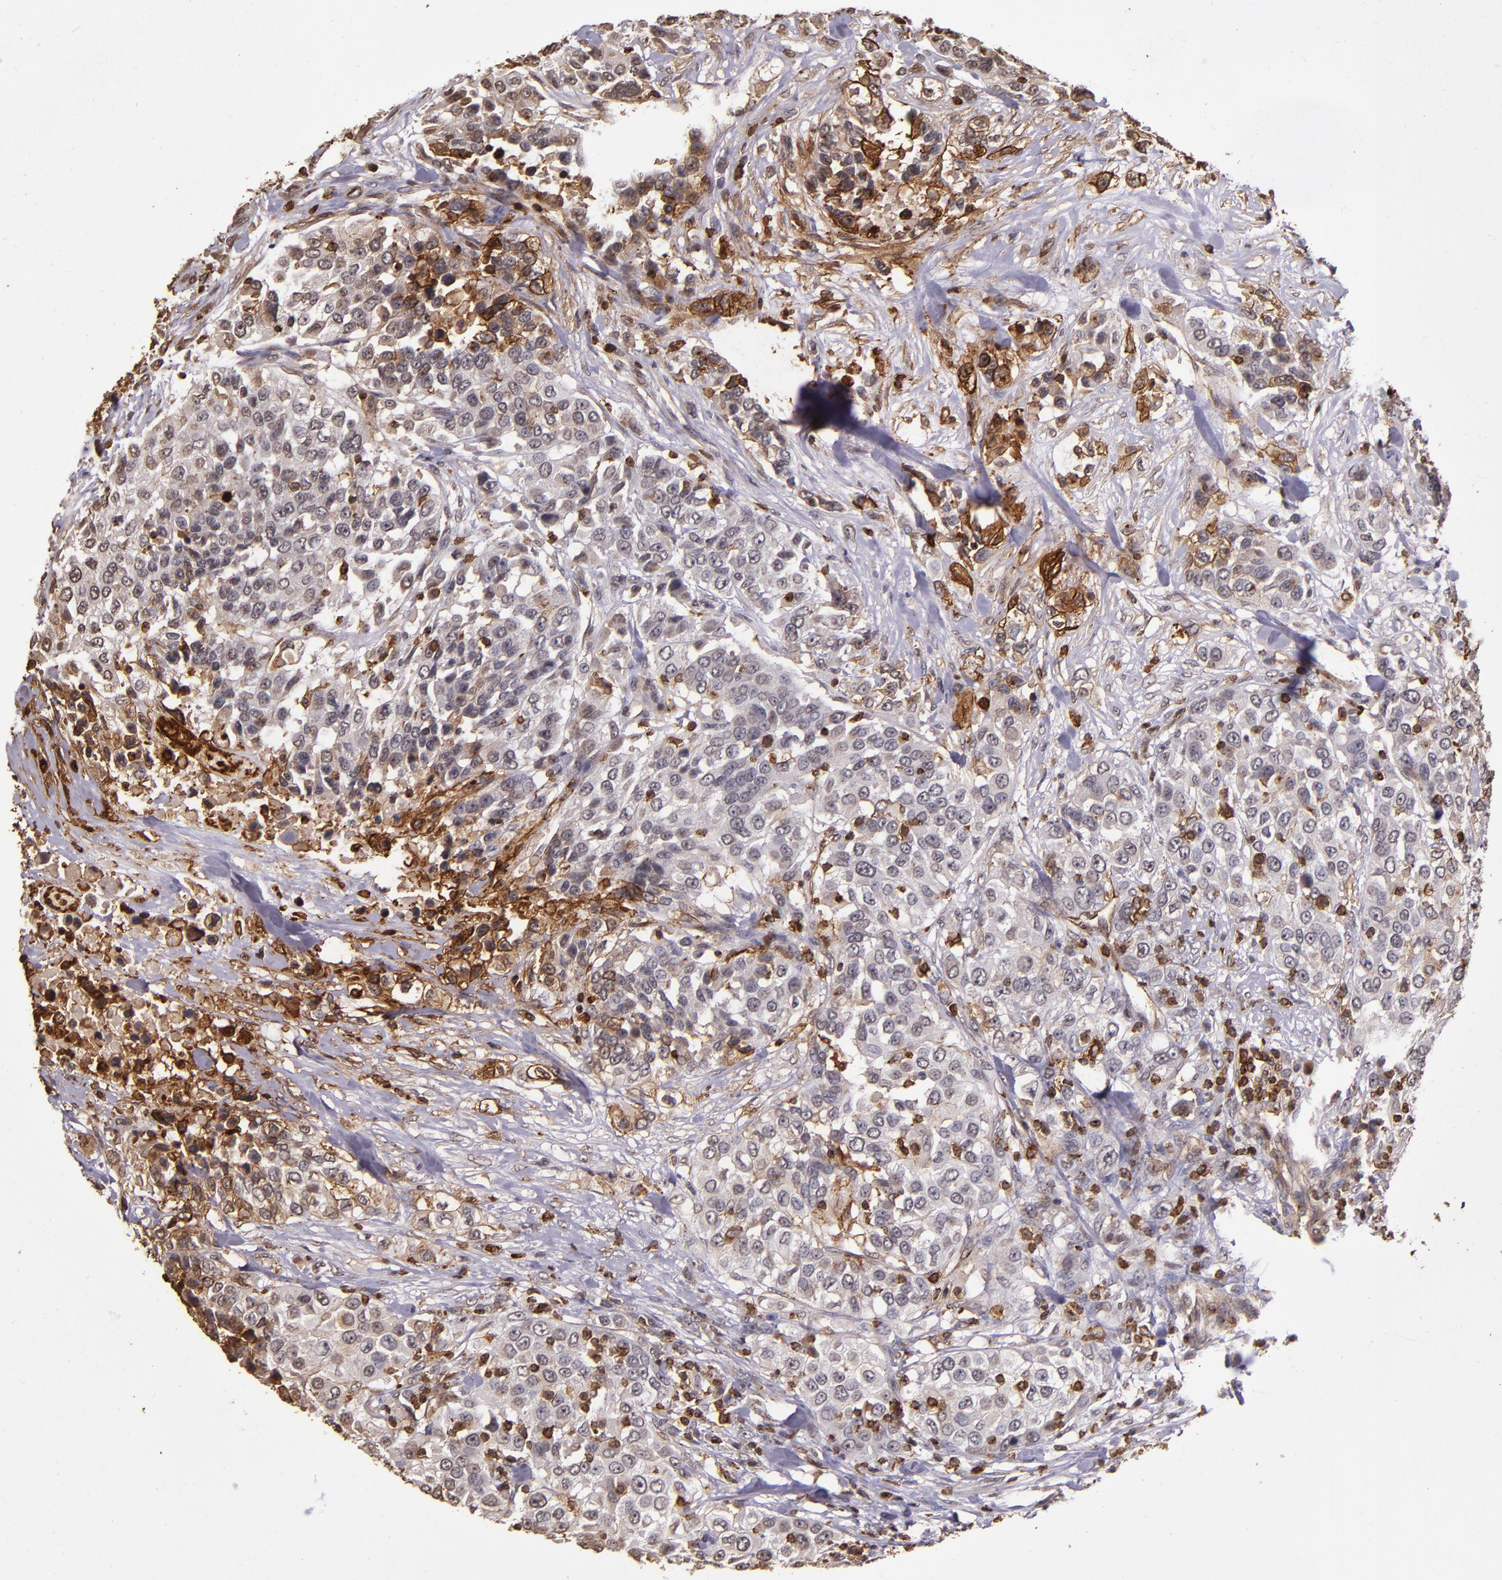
{"staining": {"intensity": "weak", "quantity": "<25%", "location": "cytoplasmic/membranous"}, "tissue": "urothelial cancer", "cell_type": "Tumor cells", "image_type": "cancer", "snomed": [{"axis": "morphology", "description": "Urothelial carcinoma, High grade"}, {"axis": "topography", "description": "Urinary bladder"}], "caption": "An immunohistochemistry (IHC) photomicrograph of urothelial cancer is shown. There is no staining in tumor cells of urothelial cancer.", "gene": "SLC2A3", "patient": {"sex": "female", "age": 80}}